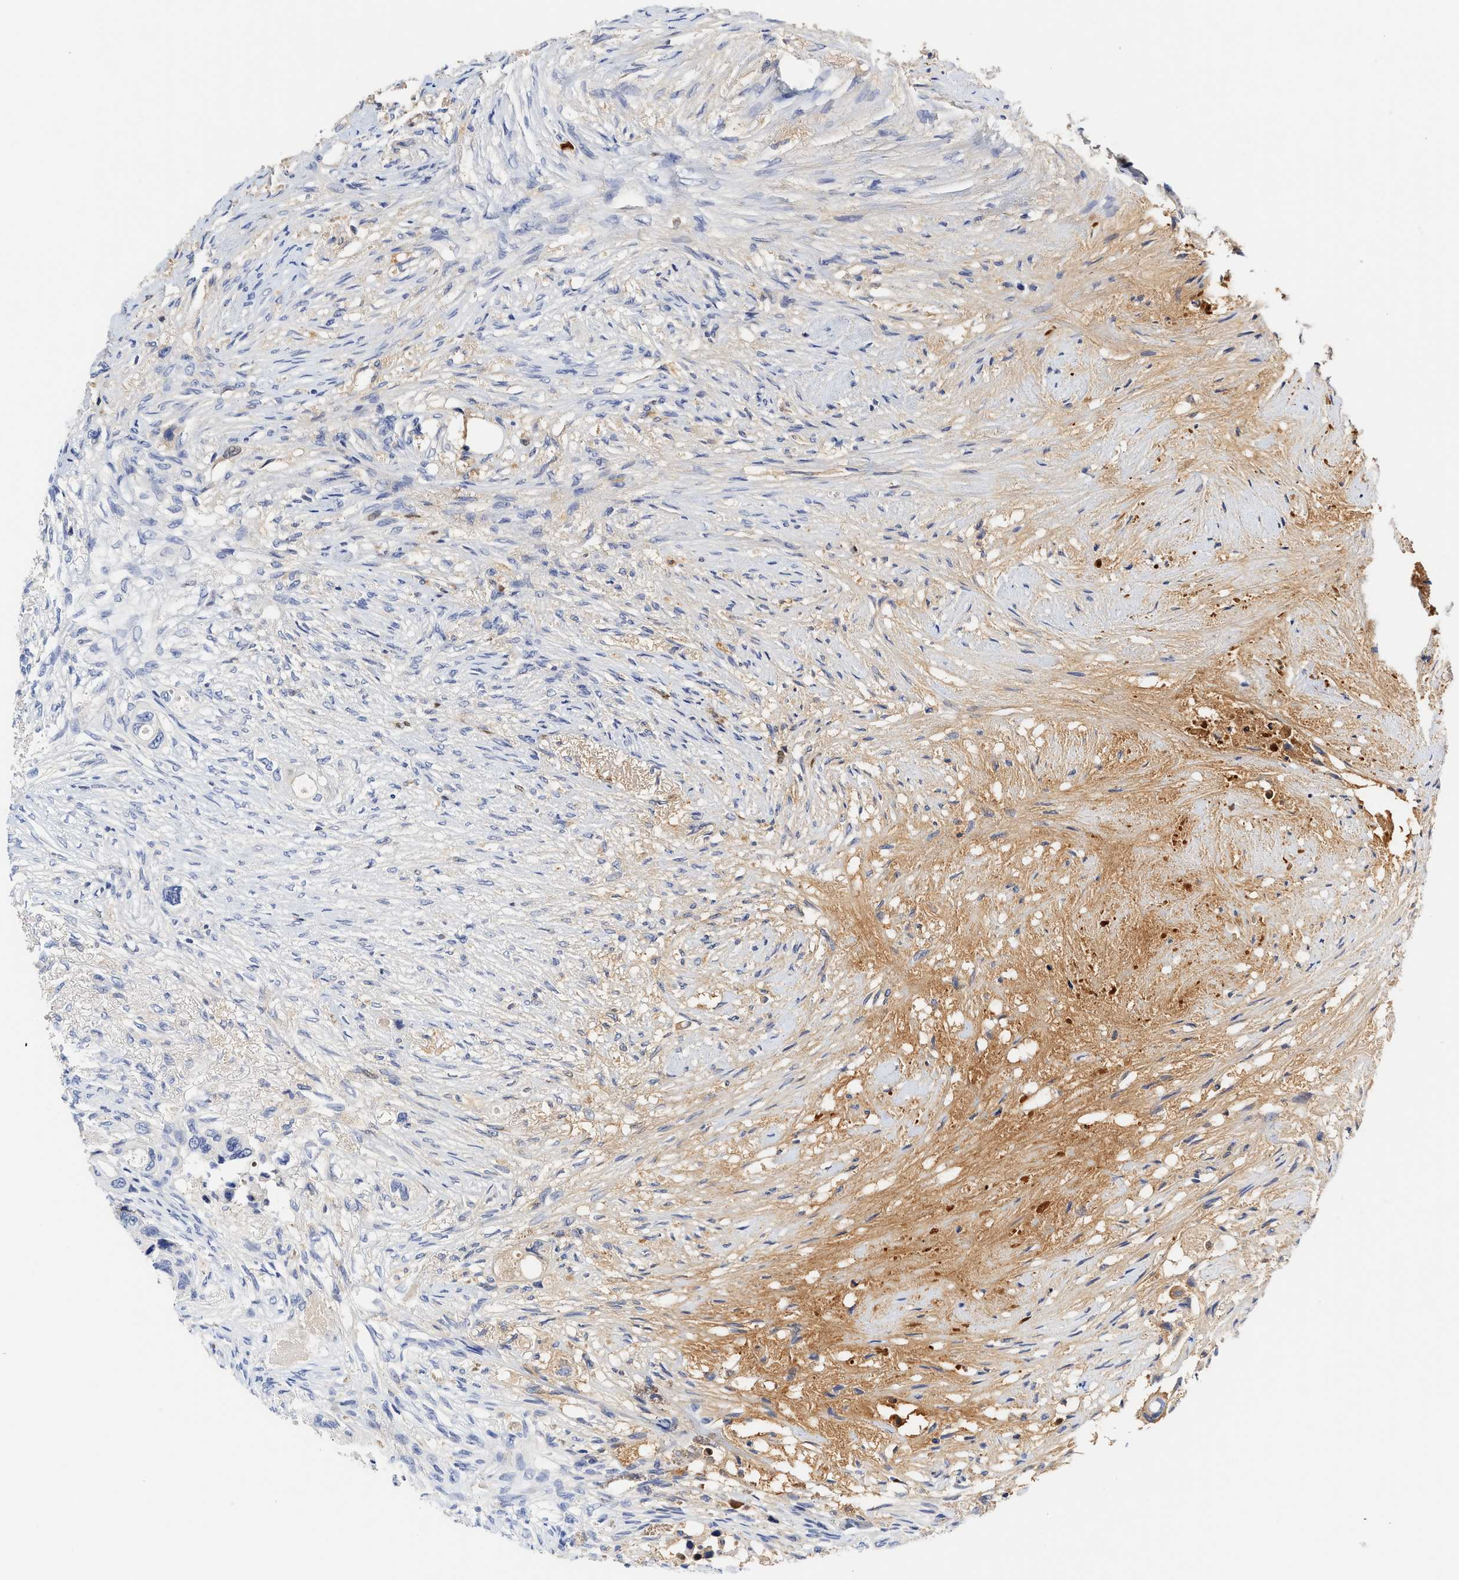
{"staining": {"intensity": "negative", "quantity": "none", "location": "none"}, "tissue": "colorectal cancer", "cell_type": "Tumor cells", "image_type": "cancer", "snomed": [{"axis": "morphology", "description": "Adenocarcinoma, NOS"}, {"axis": "topography", "description": "Colon"}], "caption": "Immunohistochemical staining of human colorectal adenocarcinoma displays no significant positivity in tumor cells. (Brightfield microscopy of DAB immunohistochemistry at high magnification).", "gene": "C2", "patient": {"sex": "female", "age": 57}}